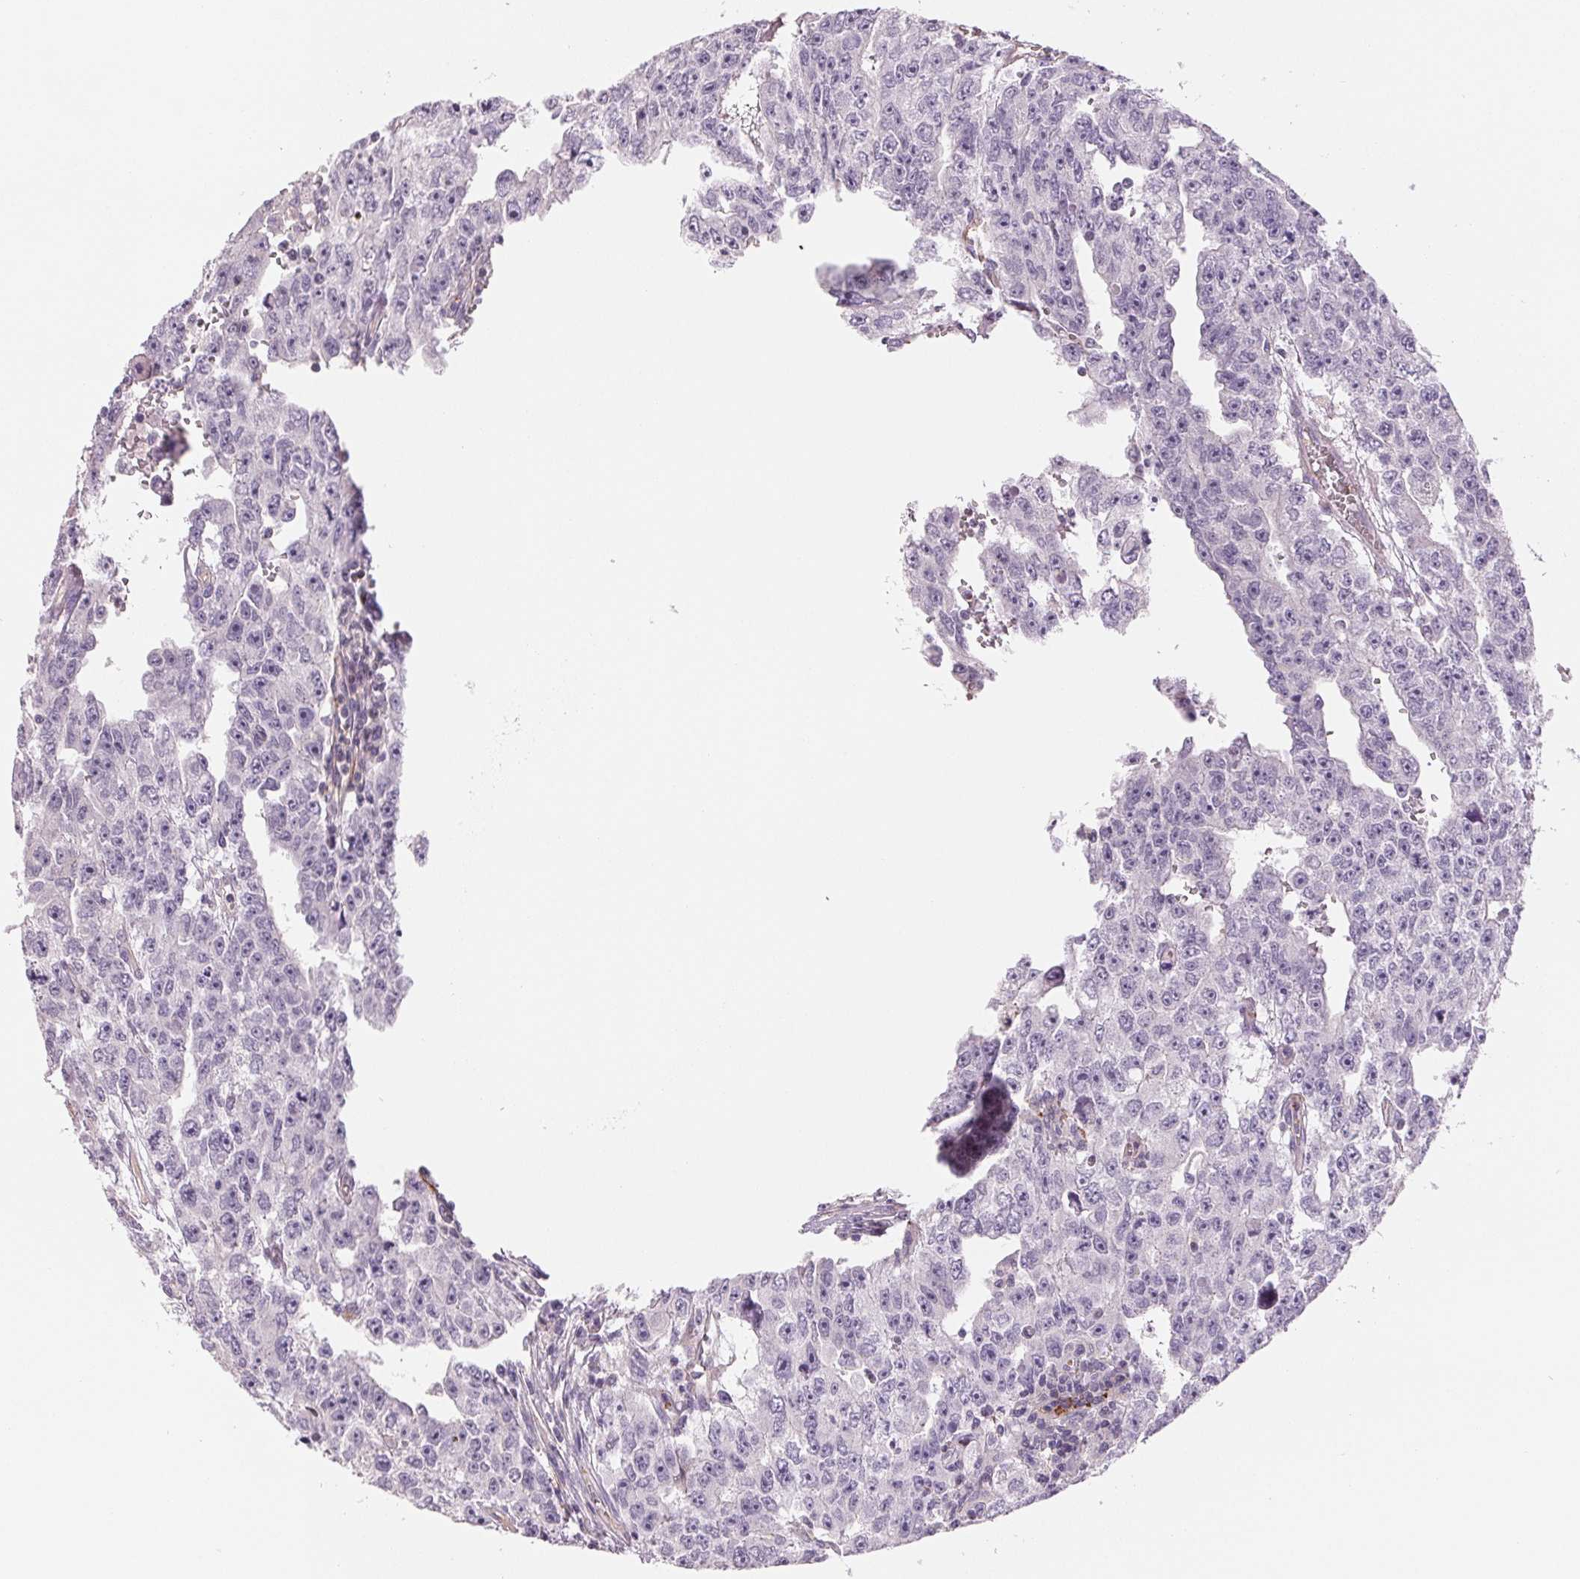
{"staining": {"intensity": "negative", "quantity": "none", "location": "none"}, "tissue": "testis cancer", "cell_type": "Tumor cells", "image_type": "cancer", "snomed": [{"axis": "morphology", "description": "Carcinoma, Embryonal, NOS"}, {"axis": "topography", "description": "Testis"}], "caption": "Immunohistochemical staining of human testis cancer reveals no significant staining in tumor cells.", "gene": "ANKRD13B", "patient": {"sex": "male", "age": 20}}